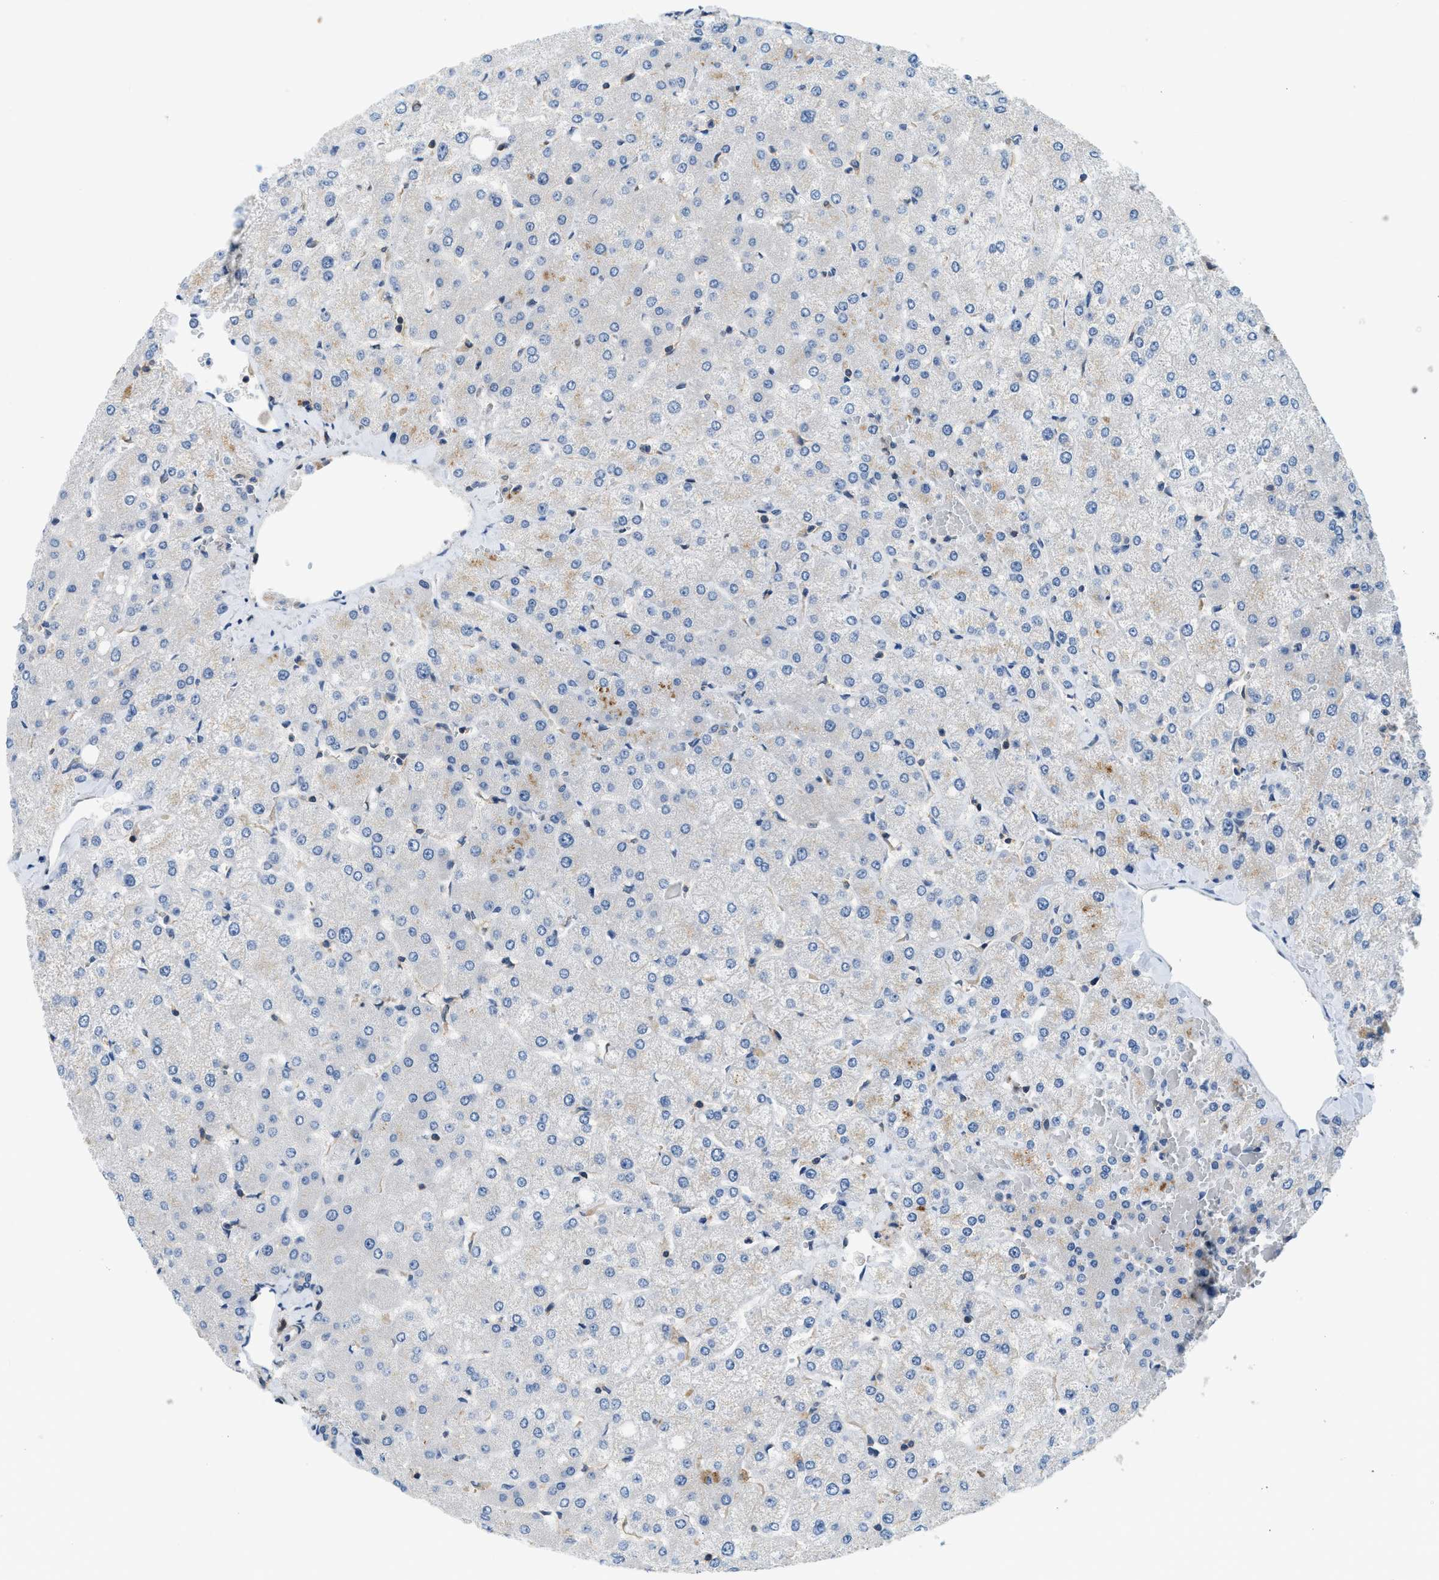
{"staining": {"intensity": "negative", "quantity": "none", "location": "none"}, "tissue": "liver", "cell_type": "Cholangiocytes", "image_type": "normal", "snomed": [{"axis": "morphology", "description": "Normal tissue, NOS"}, {"axis": "topography", "description": "Liver"}], "caption": "This is a micrograph of immunohistochemistry staining of normal liver, which shows no positivity in cholangiocytes.", "gene": "MTMR1", "patient": {"sex": "female", "age": 54}}